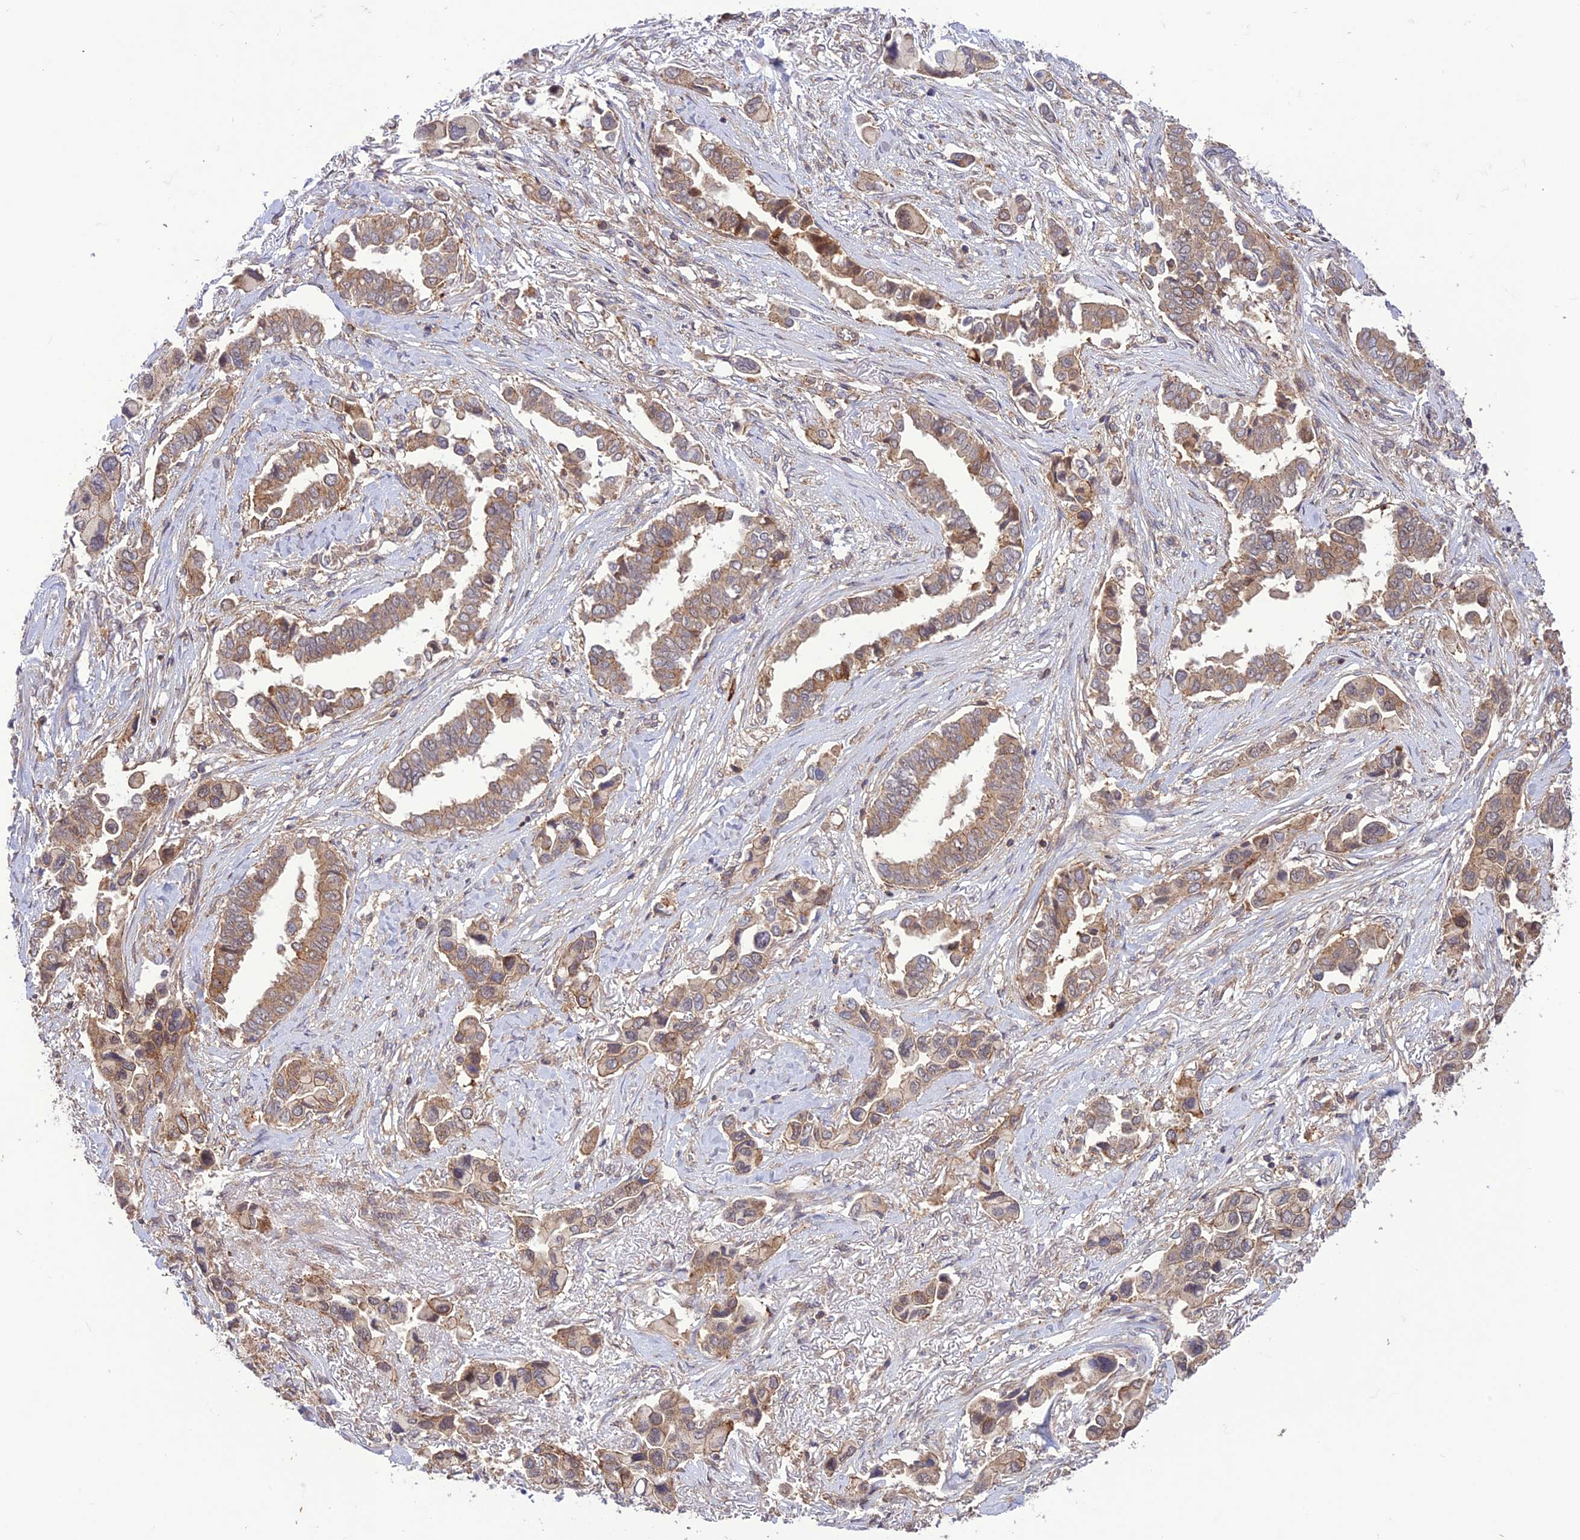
{"staining": {"intensity": "moderate", "quantity": "25%-75%", "location": "cytoplasmic/membranous"}, "tissue": "lung cancer", "cell_type": "Tumor cells", "image_type": "cancer", "snomed": [{"axis": "morphology", "description": "Adenocarcinoma, NOS"}, {"axis": "topography", "description": "Lung"}], "caption": "Immunohistochemical staining of human adenocarcinoma (lung) demonstrates medium levels of moderate cytoplasmic/membranous positivity in approximately 25%-75% of tumor cells.", "gene": "FCHSD1", "patient": {"sex": "female", "age": 76}}